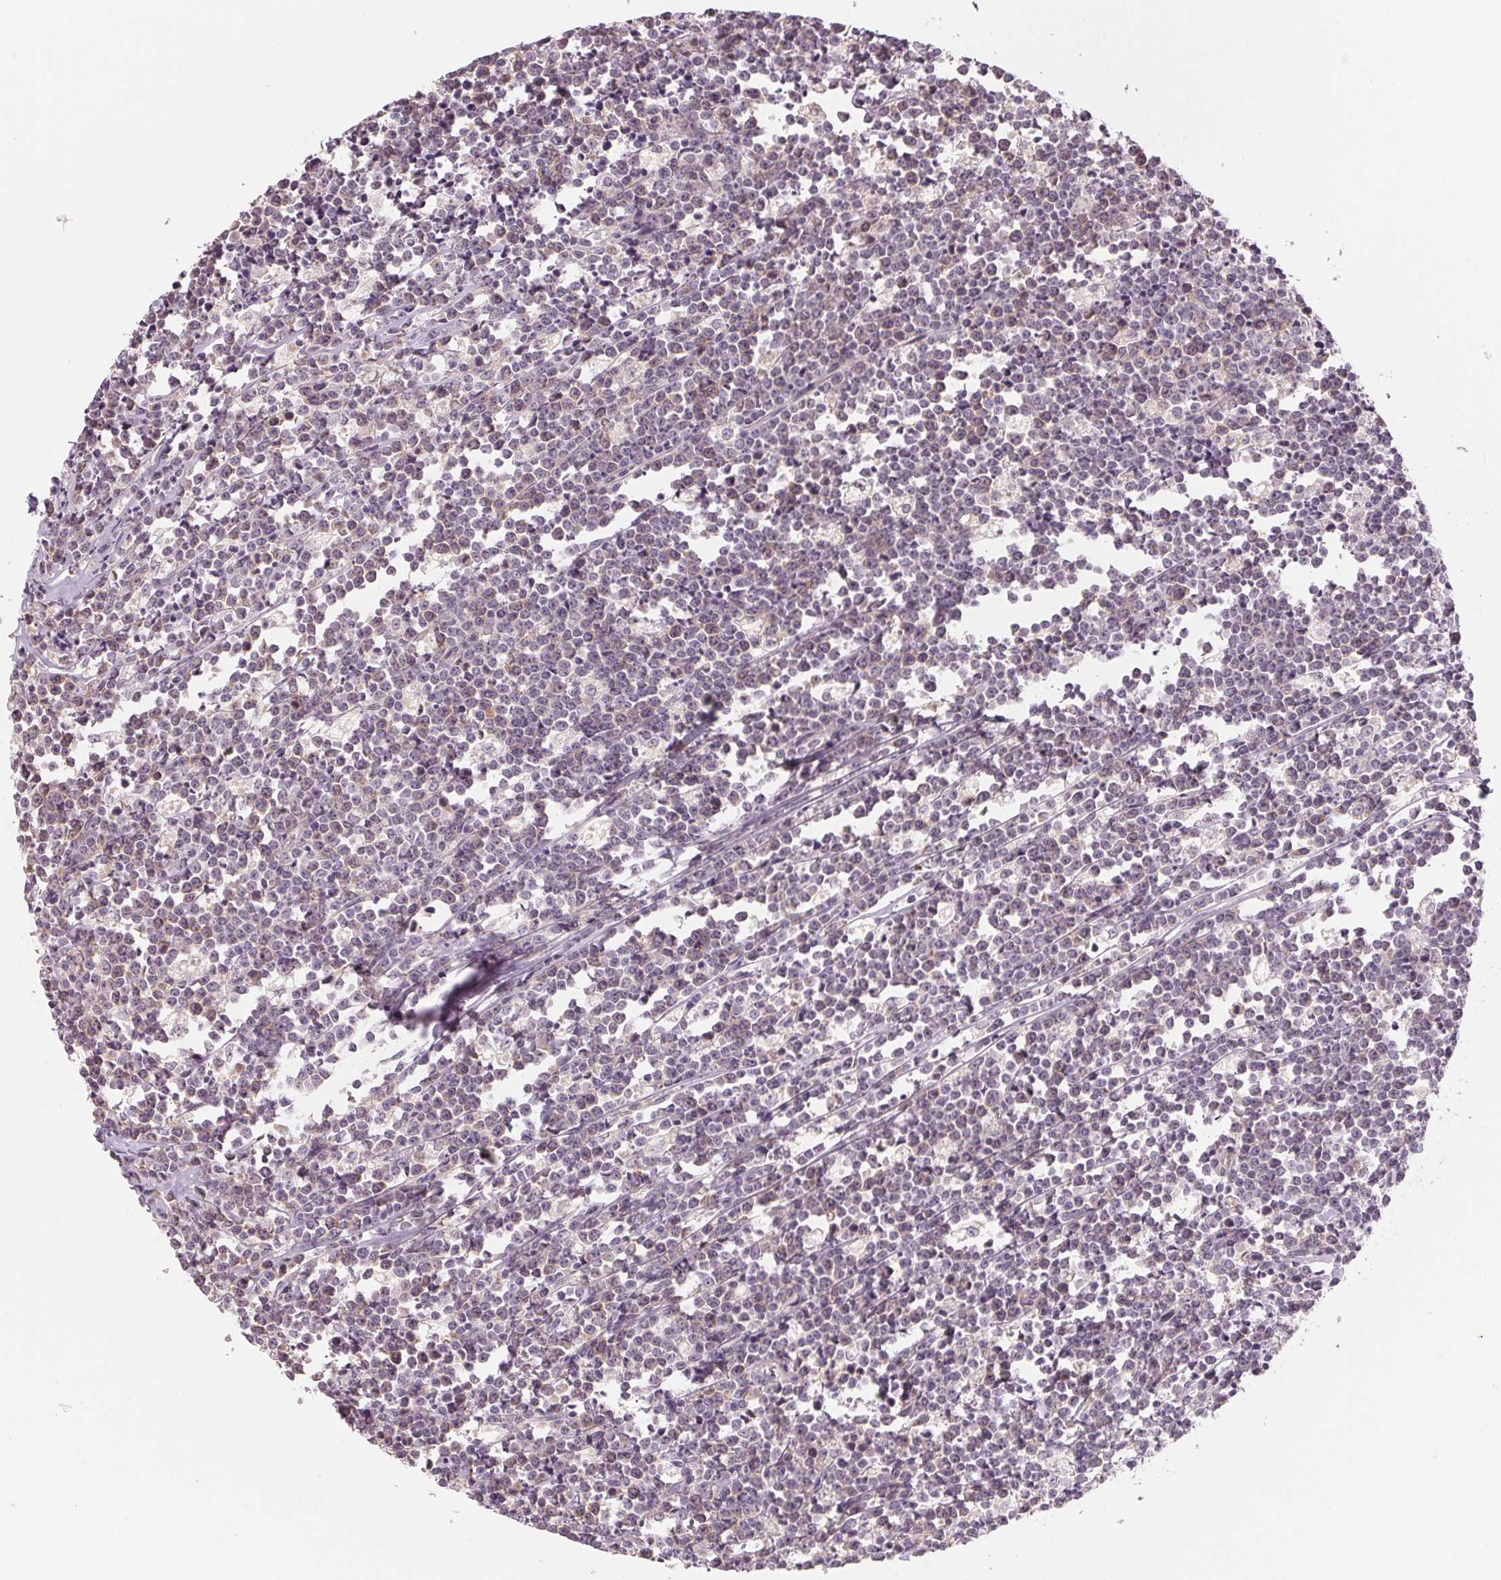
{"staining": {"intensity": "negative", "quantity": "none", "location": "none"}, "tissue": "lymphoma", "cell_type": "Tumor cells", "image_type": "cancer", "snomed": [{"axis": "morphology", "description": "Malignant lymphoma, non-Hodgkin's type, High grade"}, {"axis": "topography", "description": "Small intestine"}], "caption": "The immunohistochemistry (IHC) image has no significant staining in tumor cells of lymphoma tissue. (DAB (3,3'-diaminobenzidine) IHC with hematoxylin counter stain).", "gene": "AQP8", "patient": {"sex": "female", "age": 56}}